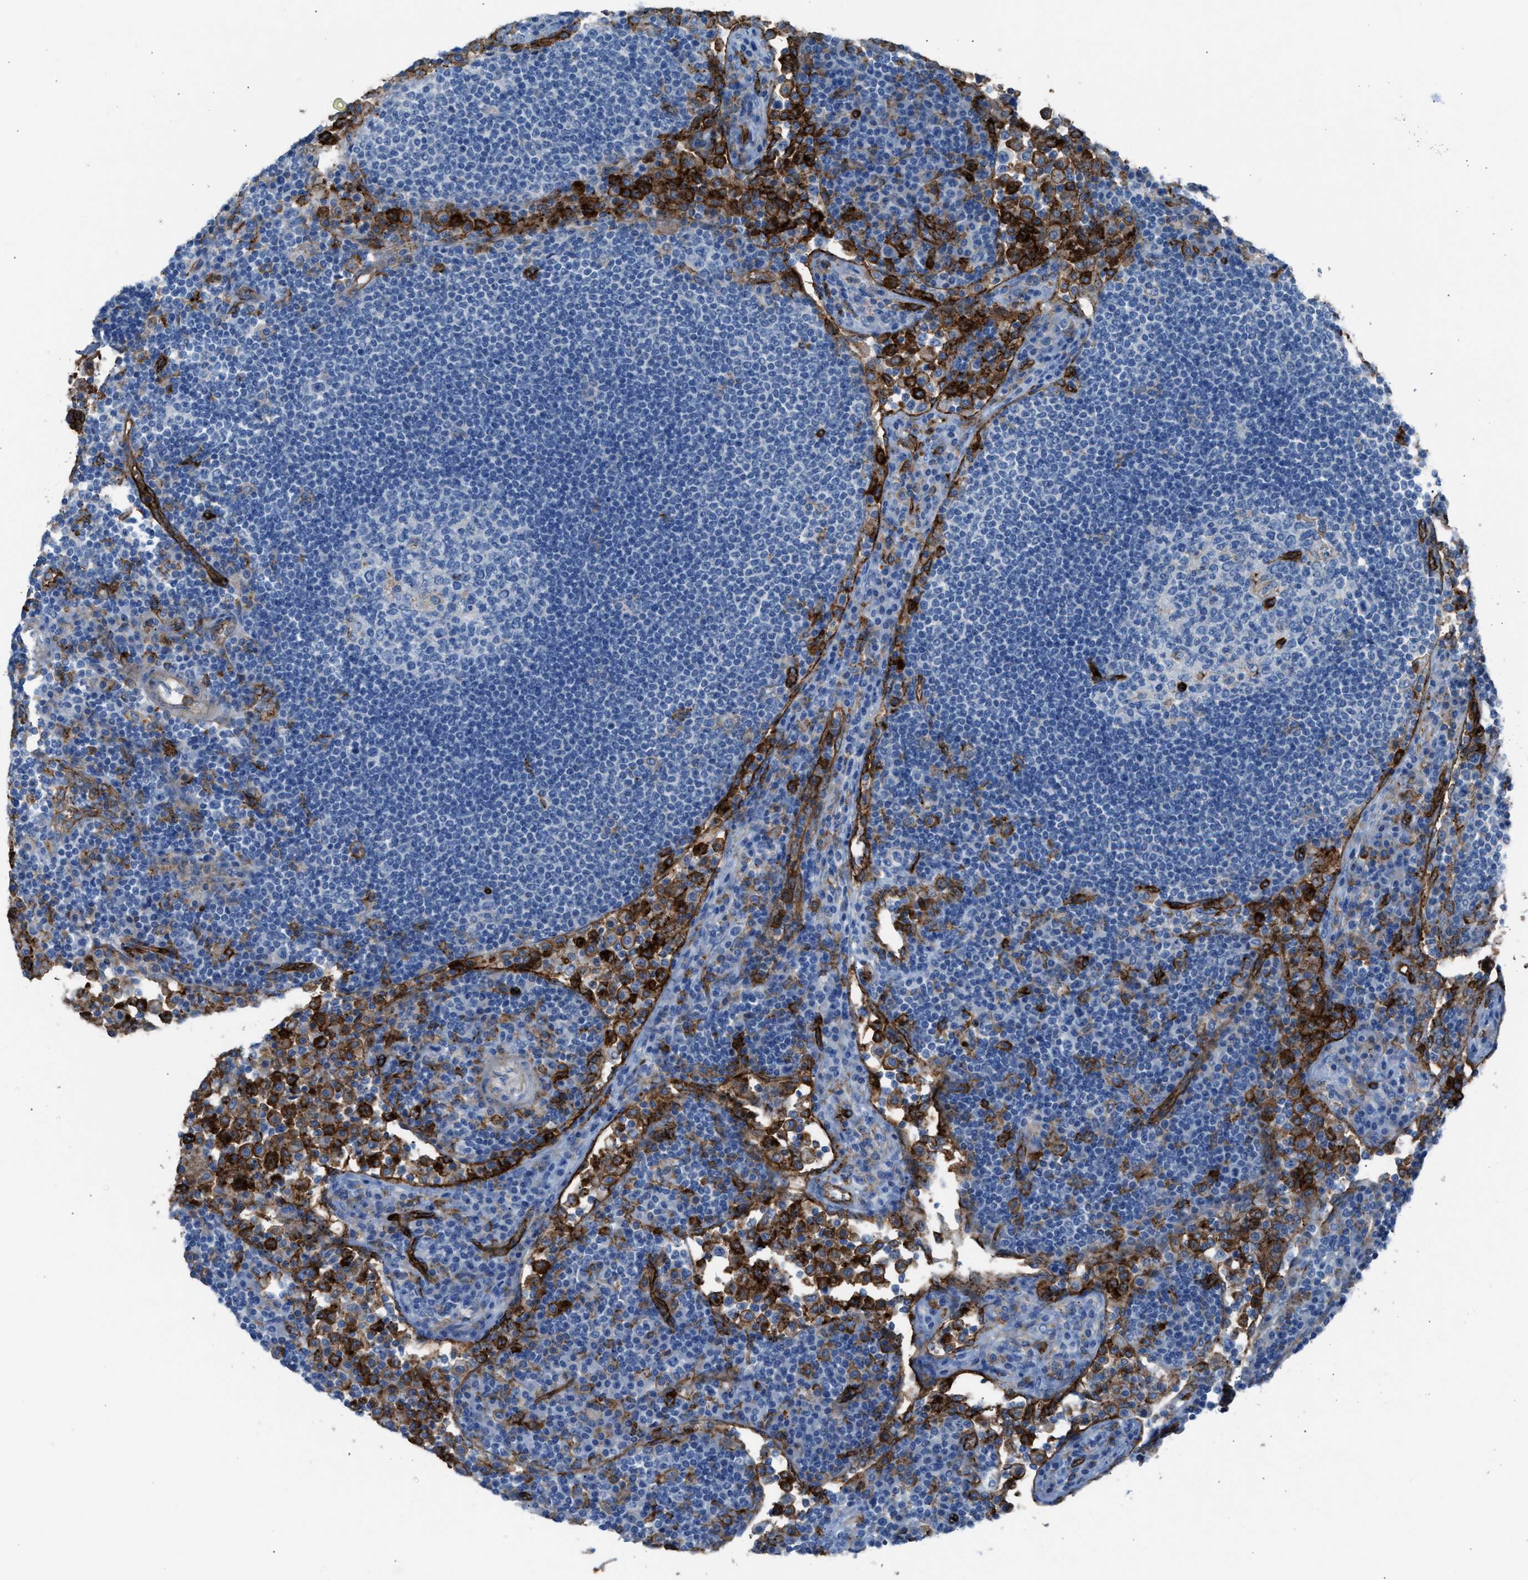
{"staining": {"intensity": "negative", "quantity": "none", "location": "none"}, "tissue": "lymph node", "cell_type": "Germinal center cells", "image_type": "normal", "snomed": [{"axis": "morphology", "description": "Normal tissue, NOS"}, {"axis": "topography", "description": "Lymph node"}], "caption": "The image displays no staining of germinal center cells in unremarkable lymph node.", "gene": "DYSF", "patient": {"sex": "female", "age": 53}}